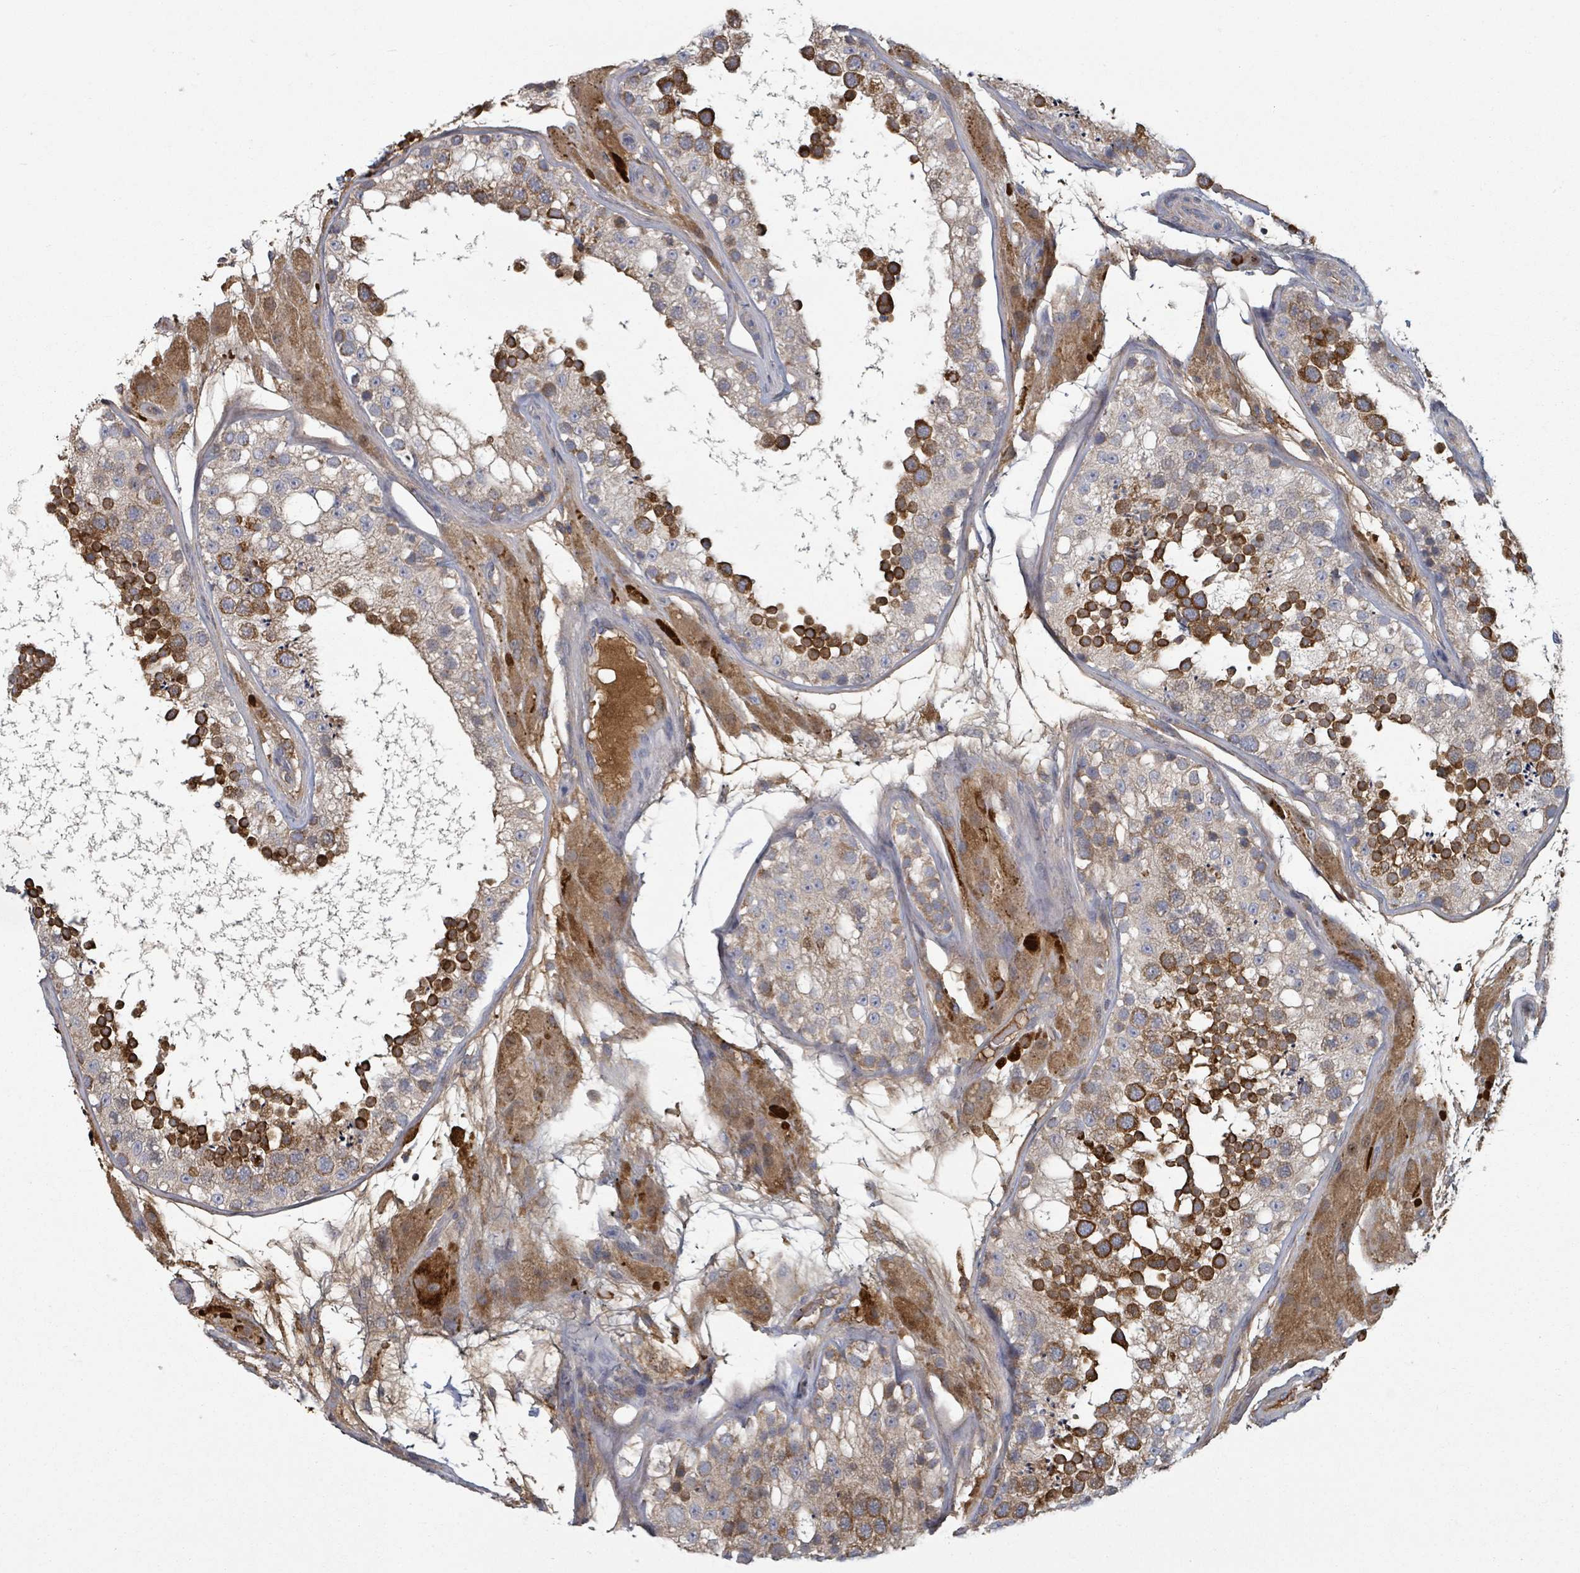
{"staining": {"intensity": "strong", "quantity": "25%-75%", "location": "cytoplasmic/membranous"}, "tissue": "testis", "cell_type": "Cells in seminiferous ducts", "image_type": "normal", "snomed": [{"axis": "morphology", "description": "Normal tissue, NOS"}, {"axis": "topography", "description": "Testis"}], "caption": "Immunohistochemical staining of benign testis shows high levels of strong cytoplasmic/membranous staining in approximately 25%-75% of cells in seminiferous ducts.", "gene": "GABBR1", "patient": {"sex": "male", "age": 26}}